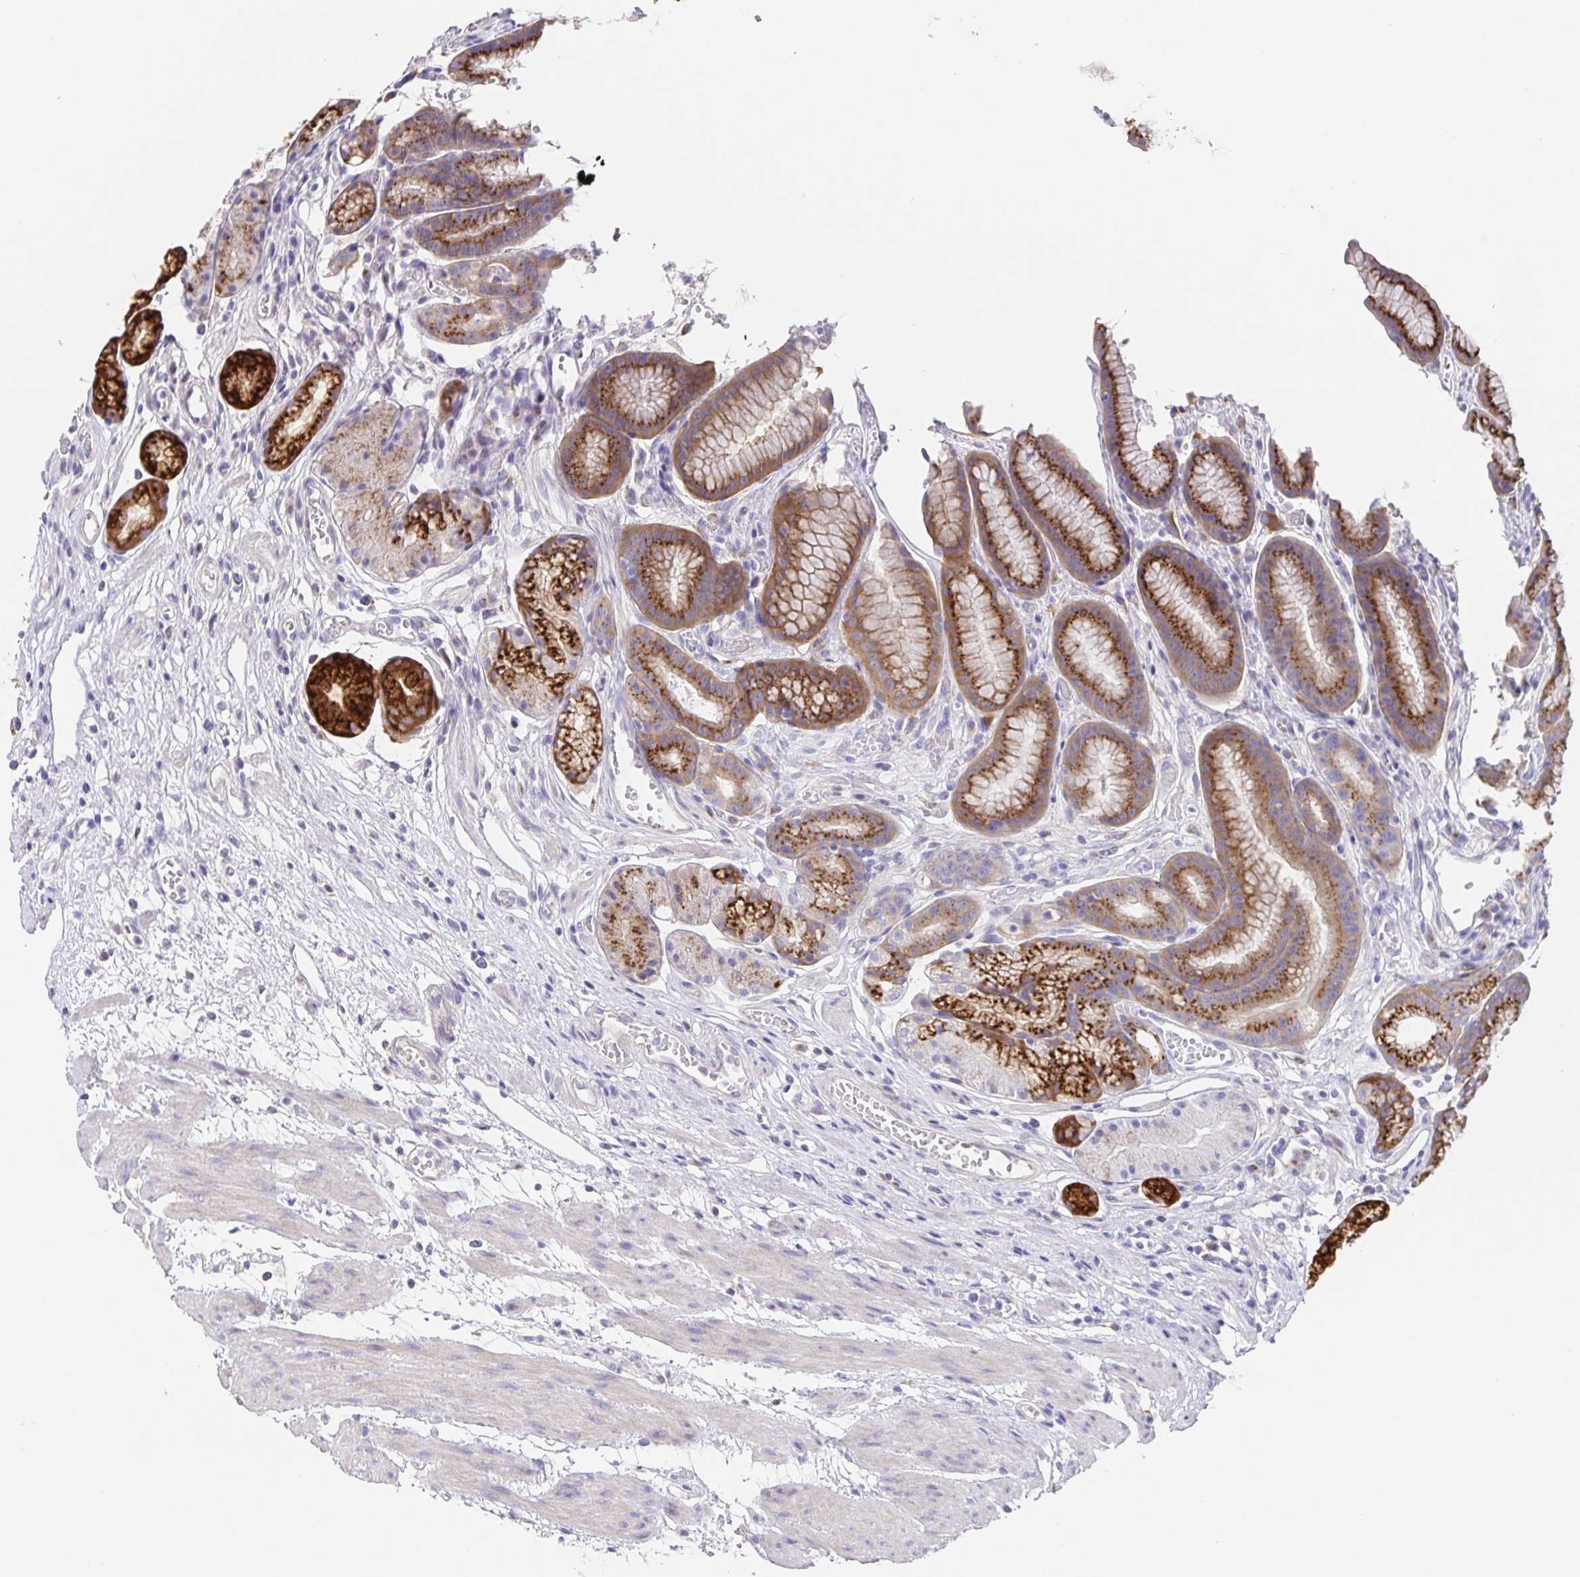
{"staining": {"intensity": "strong", "quantity": "25%-75%", "location": "cytoplasmic/membranous"}, "tissue": "stomach", "cell_type": "Glandular cells", "image_type": "normal", "snomed": [{"axis": "morphology", "description": "Normal tissue, NOS"}, {"axis": "topography", "description": "Smooth muscle"}, {"axis": "topography", "description": "Stomach"}], "caption": "An image showing strong cytoplasmic/membranous expression in approximately 25%-75% of glandular cells in unremarkable stomach, as visualized by brown immunohistochemical staining.", "gene": "PRR36", "patient": {"sex": "male", "age": 70}}